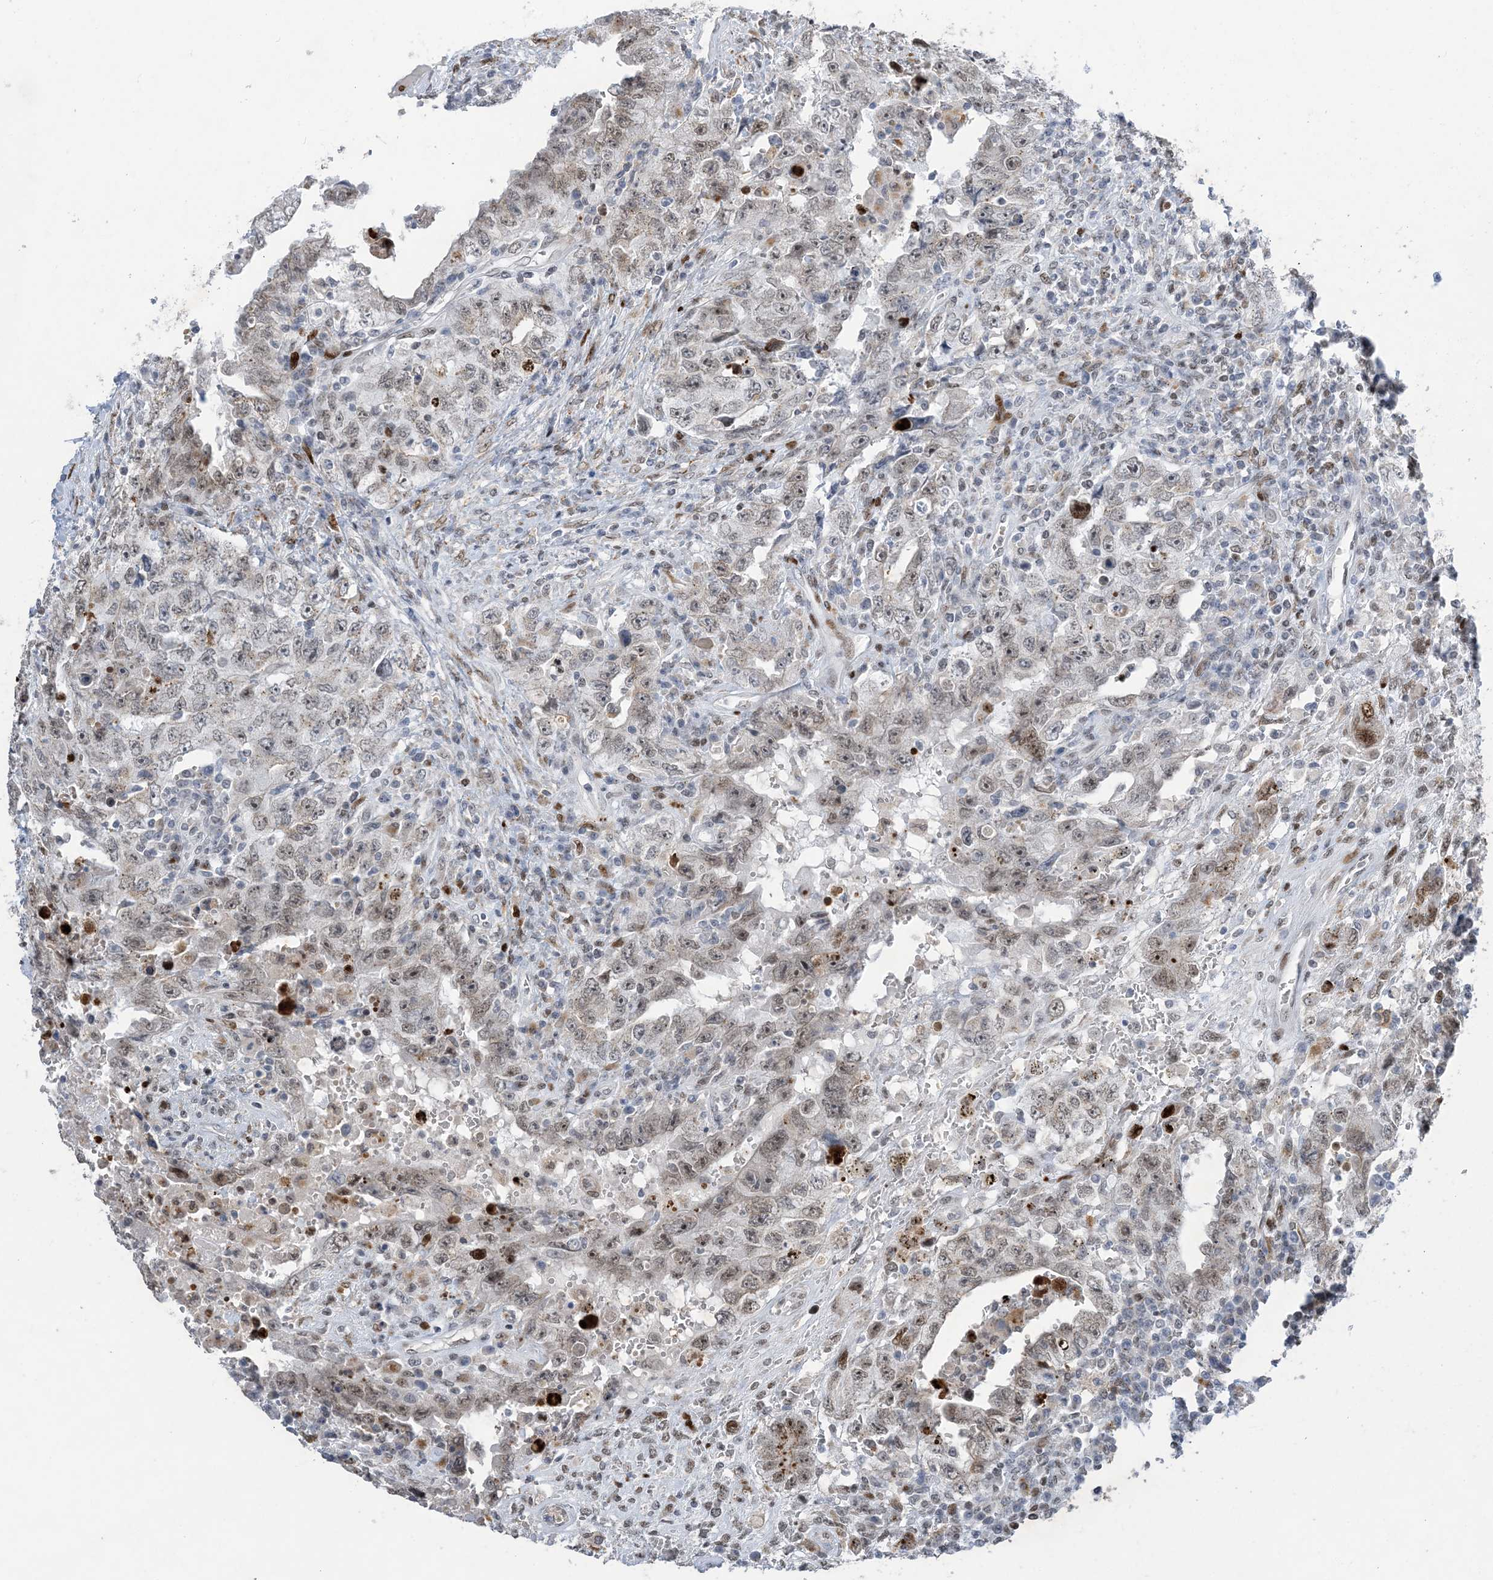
{"staining": {"intensity": "weak", "quantity": "25%-75%", "location": "nuclear"}, "tissue": "testis cancer", "cell_type": "Tumor cells", "image_type": "cancer", "snomed": [{"axis": "morphology", "description": "Carcinoma, Embryonal, NOS"}, {"axis": "topography", "description": "Testis"}], "caption": "Protein expression analysis of human embryonal carcinoma (testis) reveals weak nuclear staining in approximately 25%-75% of tumor cells.", "gene": "SLC25A53", "patient": {"sex": "male", "age": 26}}